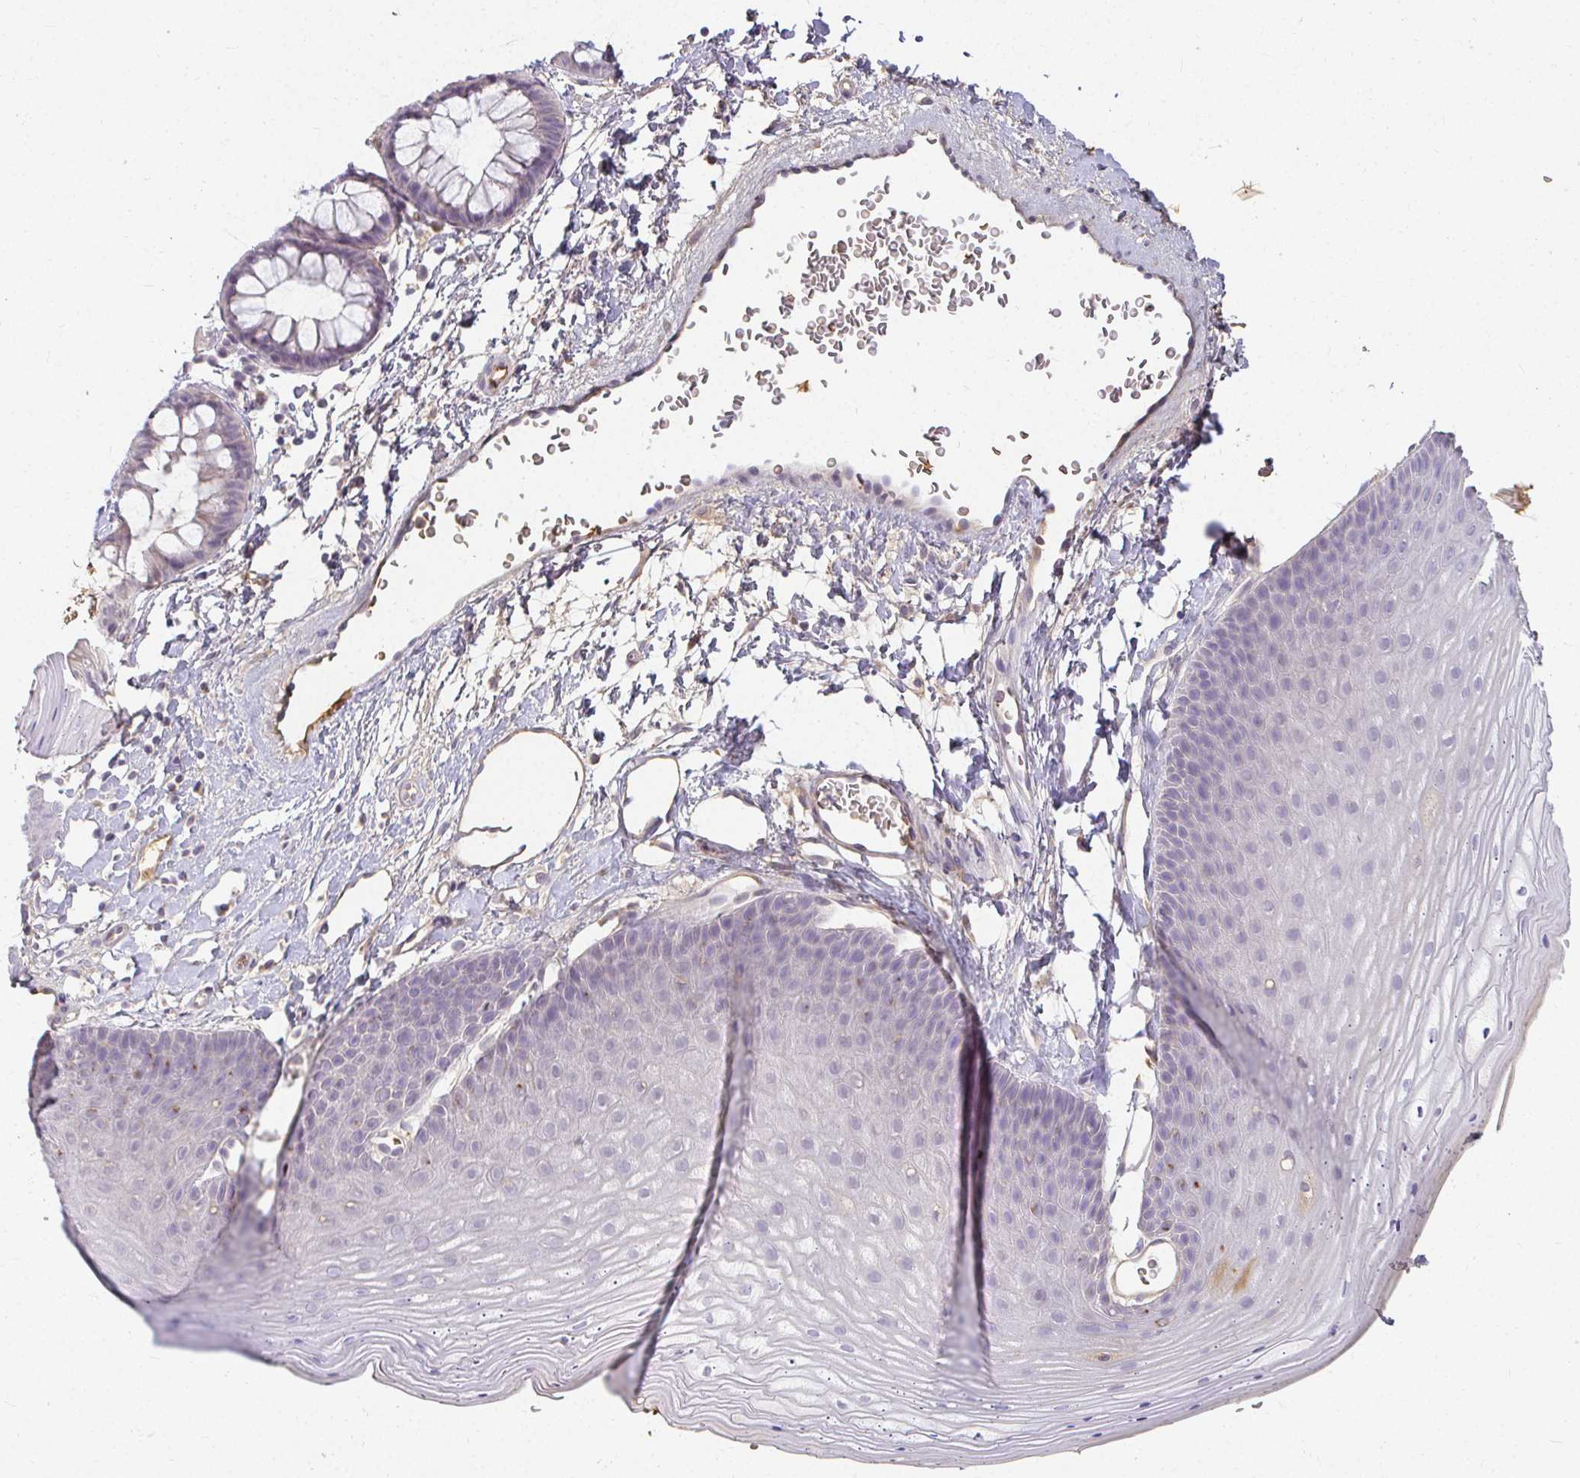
{"staining": {"intensity": "negative", "quantity": "none", "location": "none"}, "tissue": "skin", "cell_type": "Epidermal cells", "image_type": "normal", "snomed": [{"axis": "morphology", "description": "Normal tissue, NOS"}, {"axis": "topography", "description": "Anal"}], "caption": "An IHC image of unremarkable skin is shown. There is no staining in epidermal cells of skin.", "gene": "LOXL4", "patient": {"sex": "male", "age": 53}}